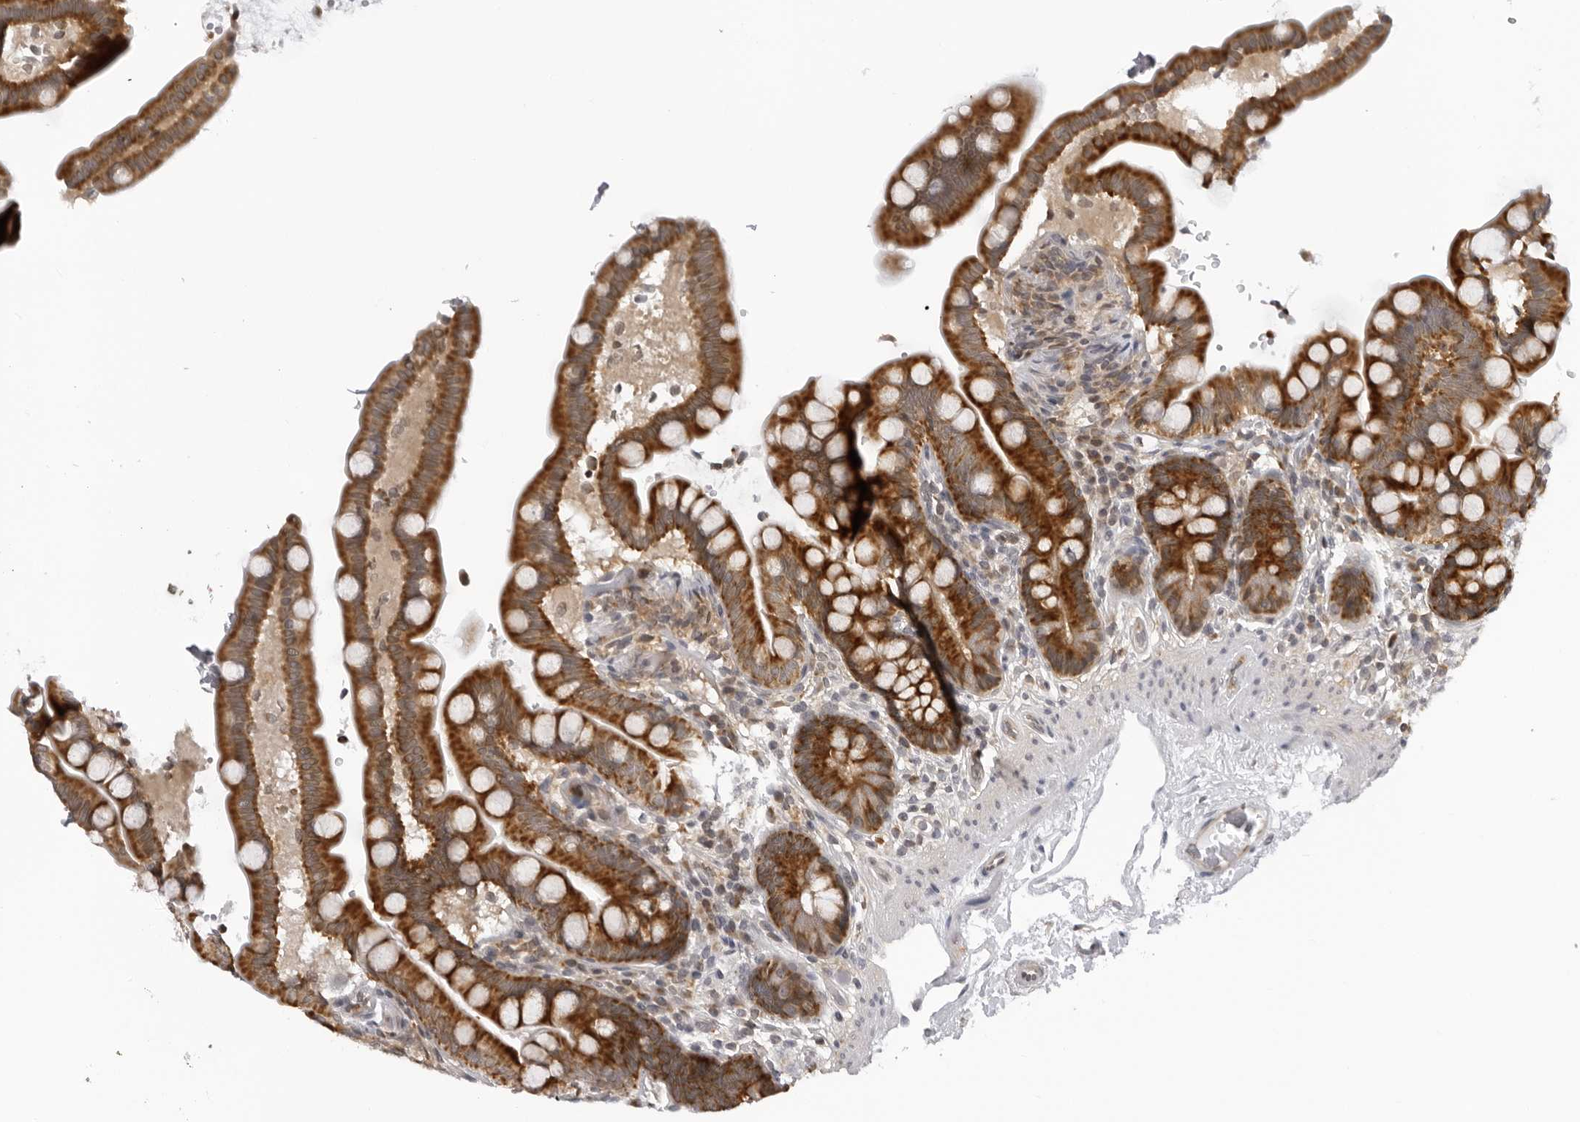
{"staining": {"intensity": "weak", "quantity": "25%-75%", "location": "cytoplasmic/membranous"}, "tissue": "colon", "cell_type": "Endothelial cells", "image_type": "normal", "snomed": [{"axis": "morphology", "description": "Normal tissue, NOS"}, {"axis": "topography", "description": "Smooth muscle"}, {"axis": "topography", "description": "Colon"}], "caption": "Endothelial cells demonstrate low levels of weak cytoplasmic/membranous positivity in about 25%-75% of cells in normal human colon. The staining was performed using DAB to visualize the protein expression in brown, while the nuclei were stained in blue with hematoxylin (Magnification: 20x).", "gene": "MRPS15", "patient": {"sex": "male", "age": 73}}